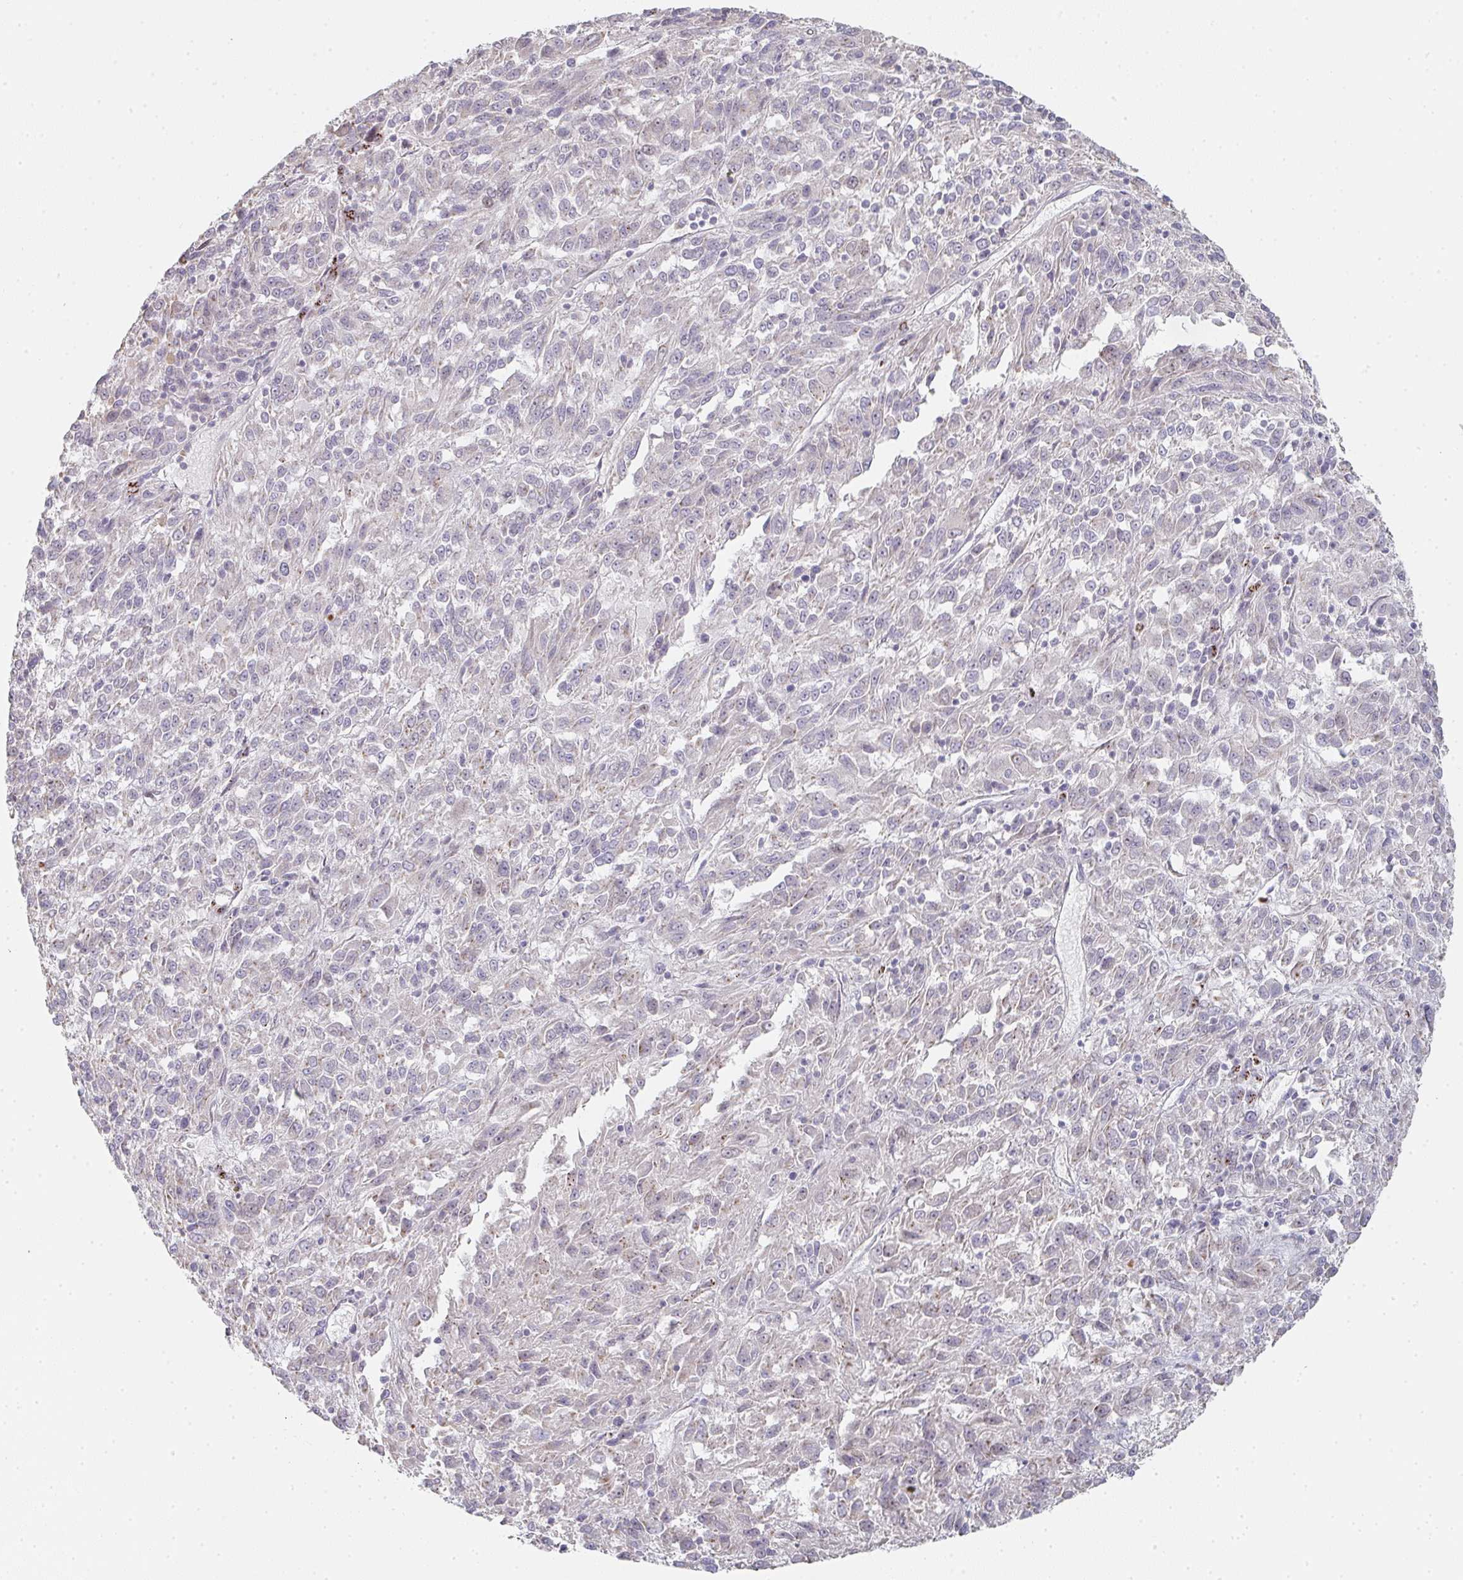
{"staining": {"intensity": "negative", "quantity": "none", "location": "none"}, "tissue": "melanoma", "cell_type": "Tumor cells", "image_type": "cancer", "snomed": [{"axis": "morphology", "description": "Malignant melanoma, Metastatic site"}, {"axis": "topography", "description": "Lung"}], "caption": "Immunohistochemical staining of human malignant melanoma (metastatic site) demonstrates no significant staining in tumor cells.", "gene": "ZNF526", "patient": {"sex": "male", "age": 64}}